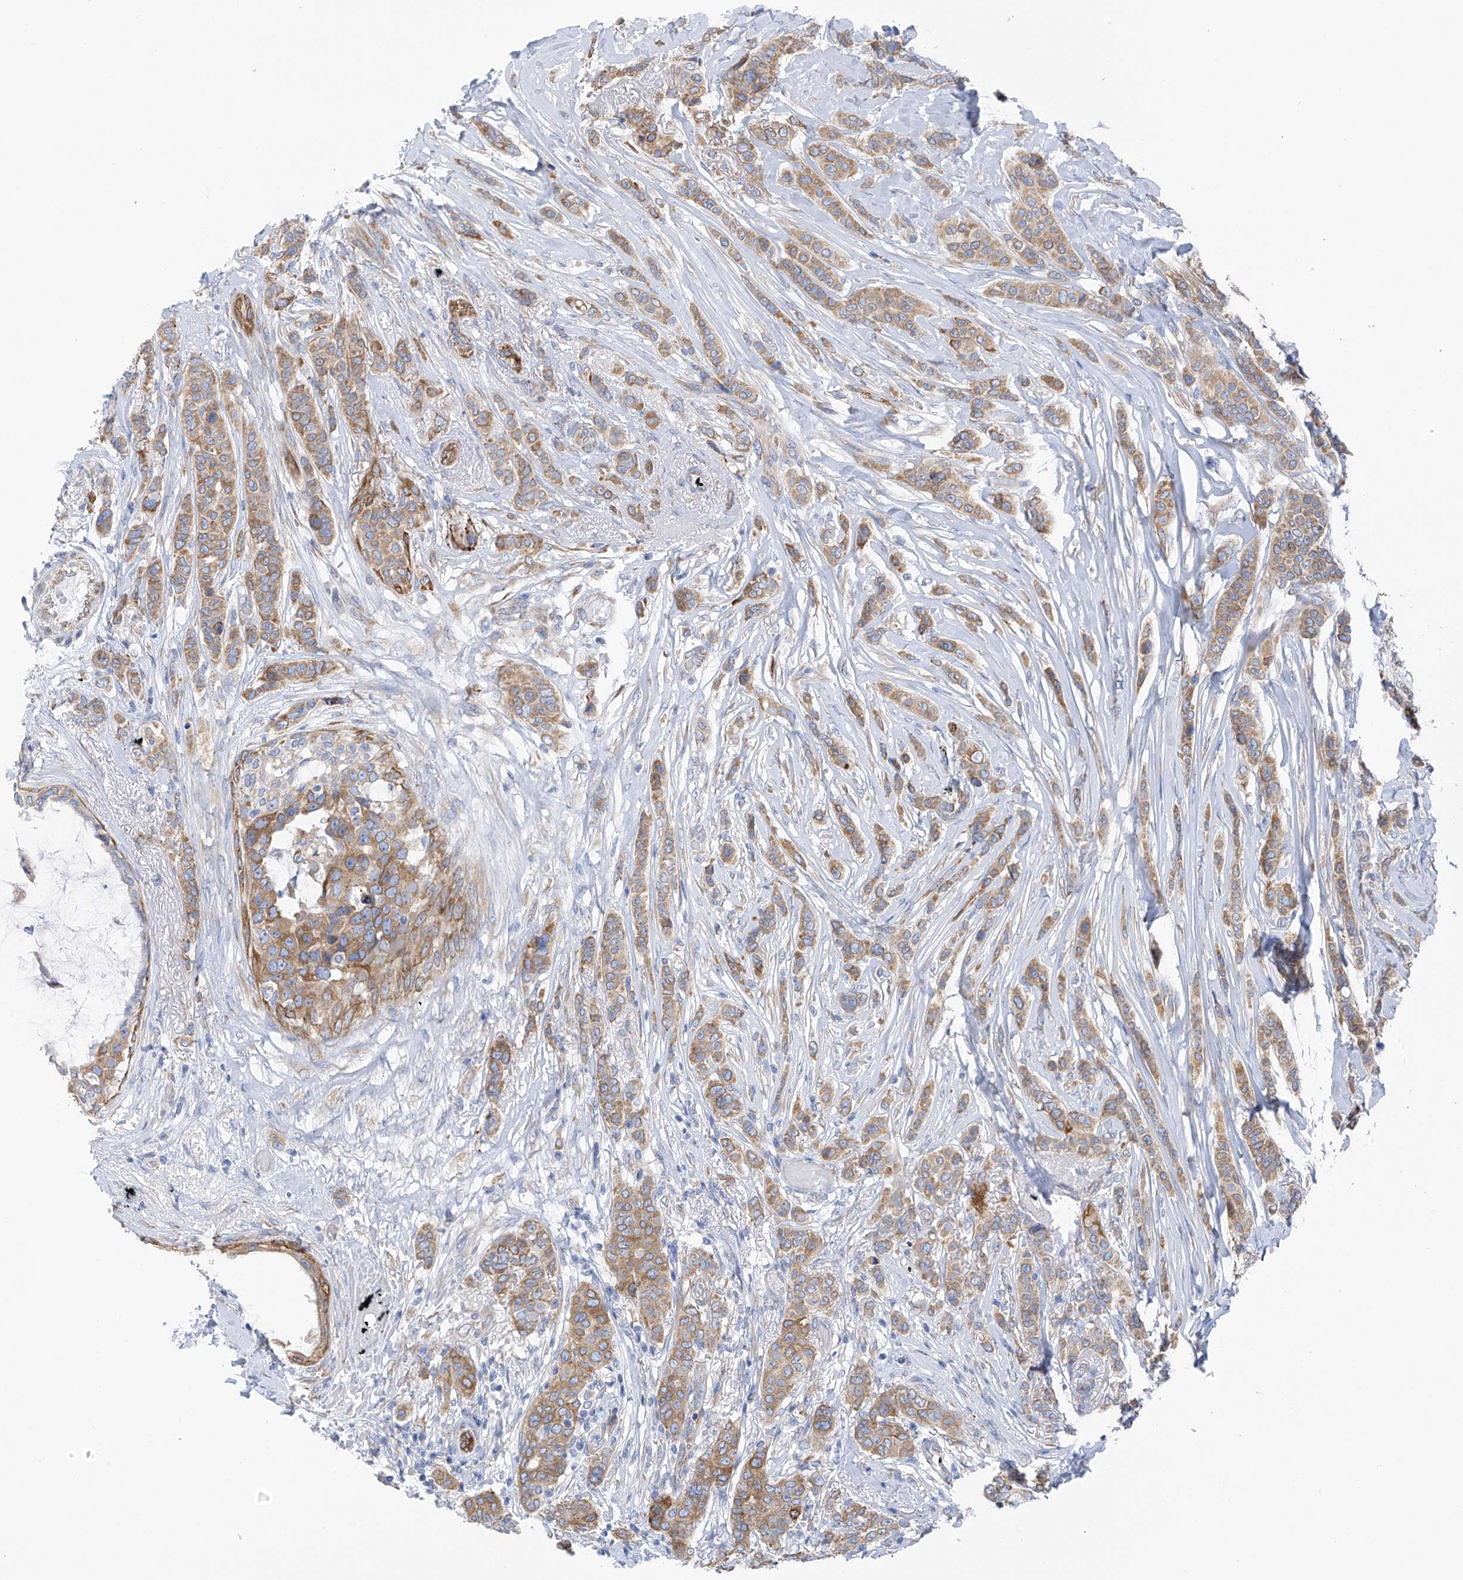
{"staining": {"intensity": "moderate", "quantity": ">75%", "location": "cytoplasmic/membranous"}, "tissue": "breast cancer", "cell_type": "Tumor cells", "image_type": "cancer", "snomed": [{"axis": "morphology", "description": "Lobular carcinoma"}, {"axis": "topography", "description": "Breast"}], "caption": "Lobular carcinoma (breast) stained with DAB IHC demonstrates medium levels of moderate cytoplasmic/membranous expression in about >75% of tumor cells. (DAB IHC, brown staining for protein, blue staining for nuclei).", "gene": "RCN2", "patient": {"sex": "female", "age": 51}}